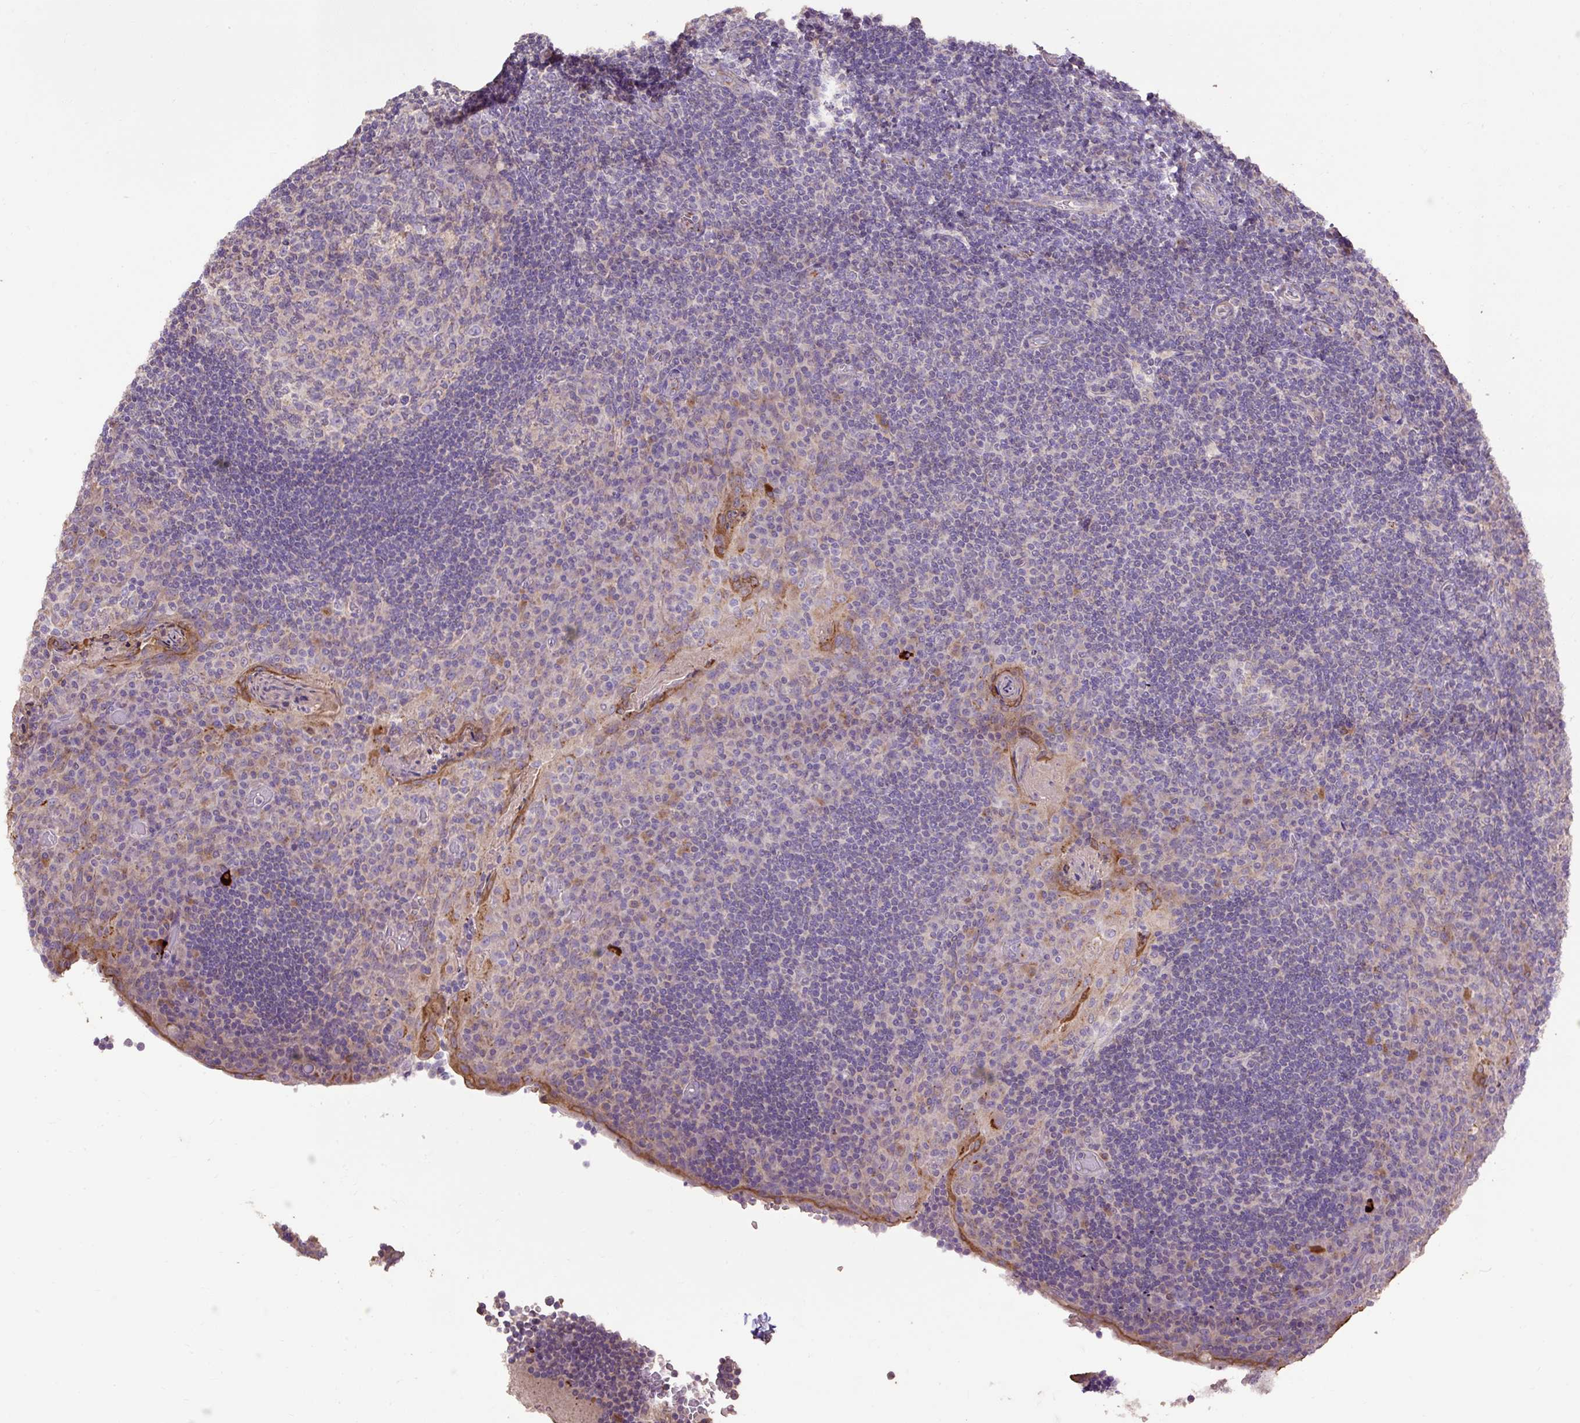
{"staining": {"intensity": "negative", "quantity": "none", "location": "none"}, "tissue": "tonsil", "cell_type": "Germinal center cells", "image_type": "normal", "snomed": [{"axis": "morphology", "description": "Normal tissue, NOS"}, {"axis": "topography", "description": "Tonsil"}], "caption": "High power microscopy image of an immunohistochemistry (IHC) photomicrograph of benign tonsil, revealing no significant positivity in germinal center cells. The staining was performed using DAB to visualize the protein expression in brown, while the nuclei were stained in blue with hematoxylin (Magnification: 20x).", "gene": "ABR", "patient": {"sex": "male", "age": 17}}